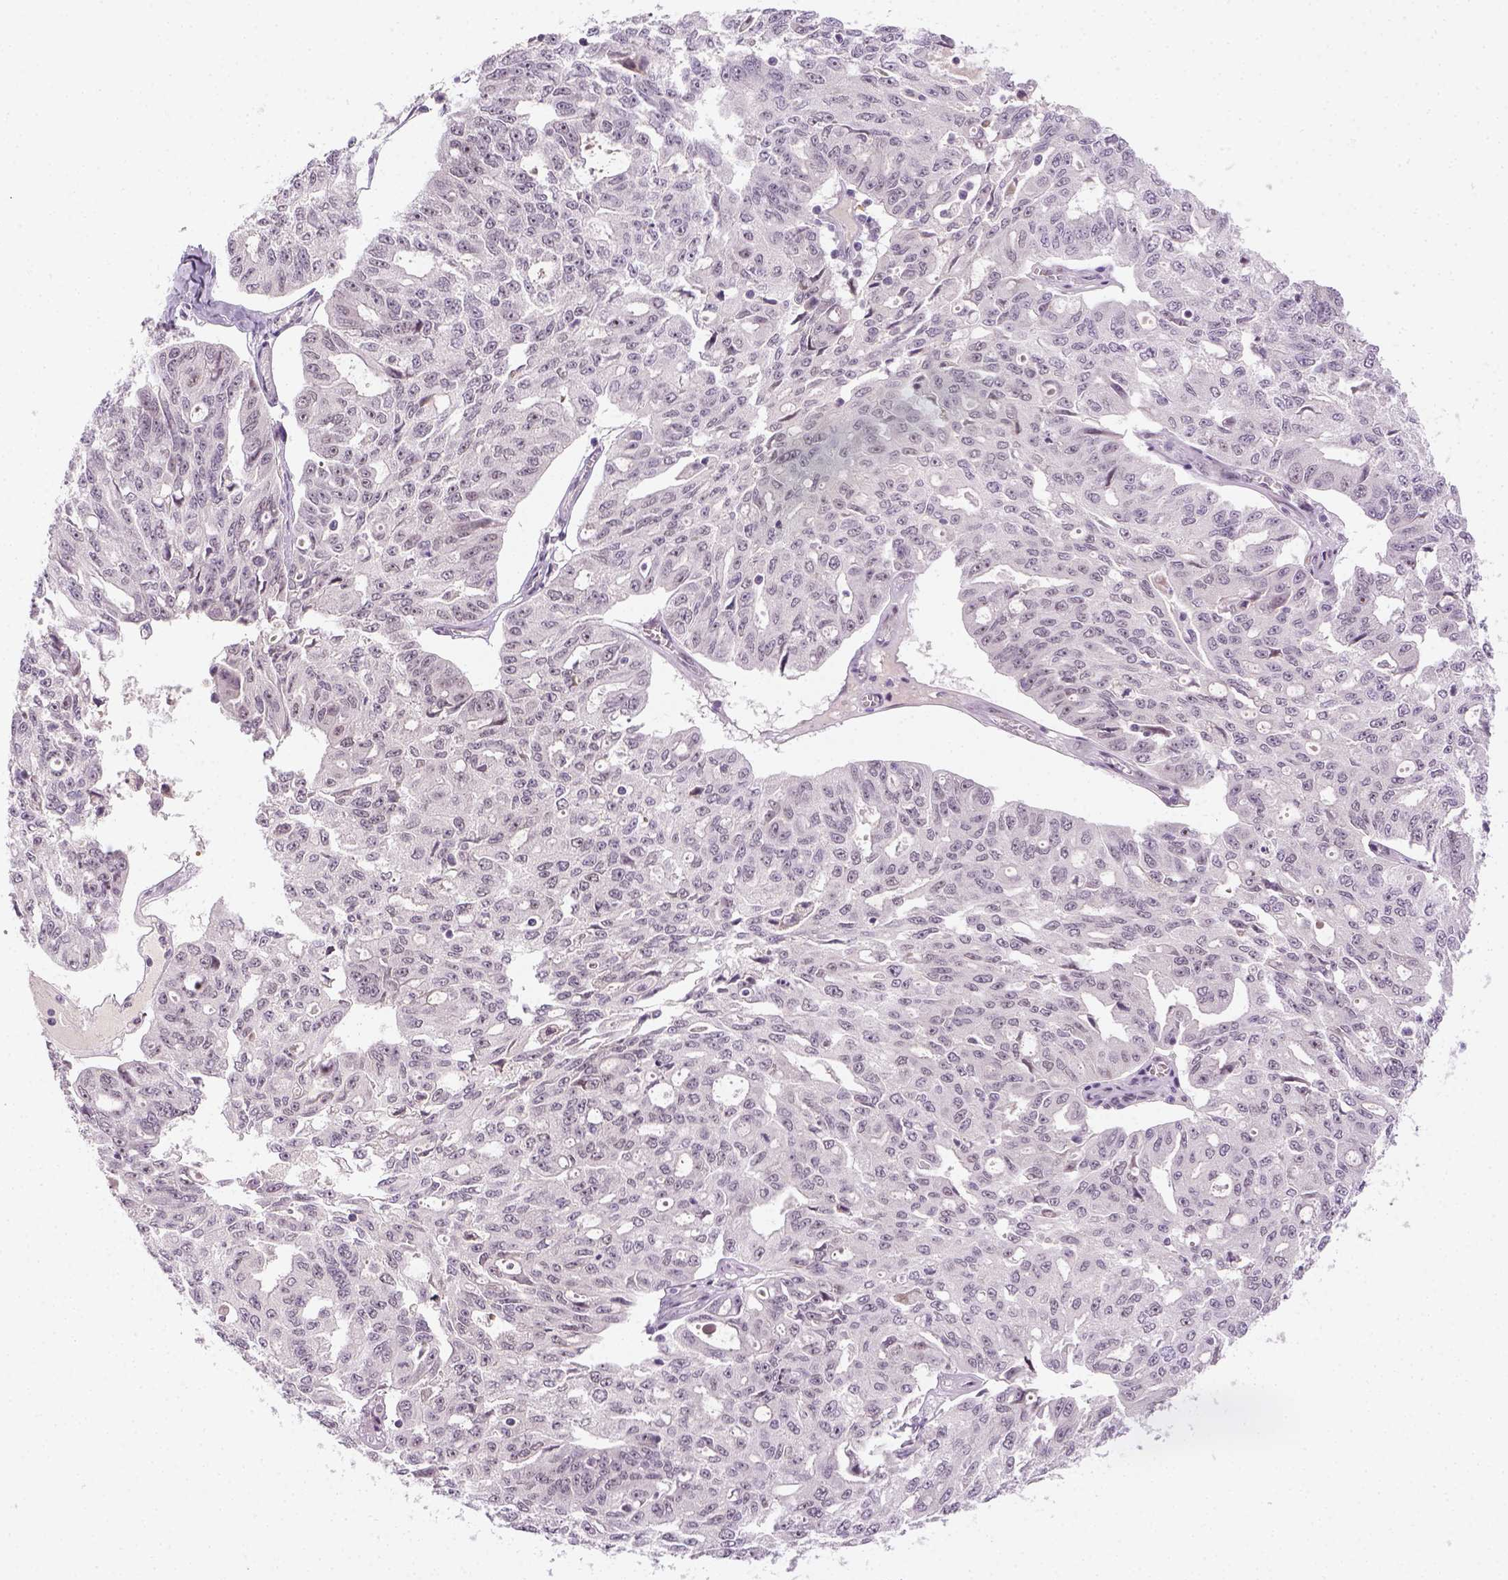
{"staining": {"intensity": "negative", "quantity": "none", "location": "none"}, "tissue": "ovarian cancer", "cell_type": "Tumor cells", "image_type": "cancer", "snomed": [{"axis": "morphology", "description": "Carcinoma, endometroid"}, {"axis": "topography", "description": "Ovary"}], "caption": "DAB immunohistochemical staining of endometroid carcinoma (ovarian) displays no significant positivity in tumor cells. Brightfield microscopy of IHC stained with DAB (3,3'-diaminobenzidine) (brown) and hematoxylin (blue), captured at high magnification.", "gene": "MAGEB3", "patient": {"sex": "female", "age": 65}}